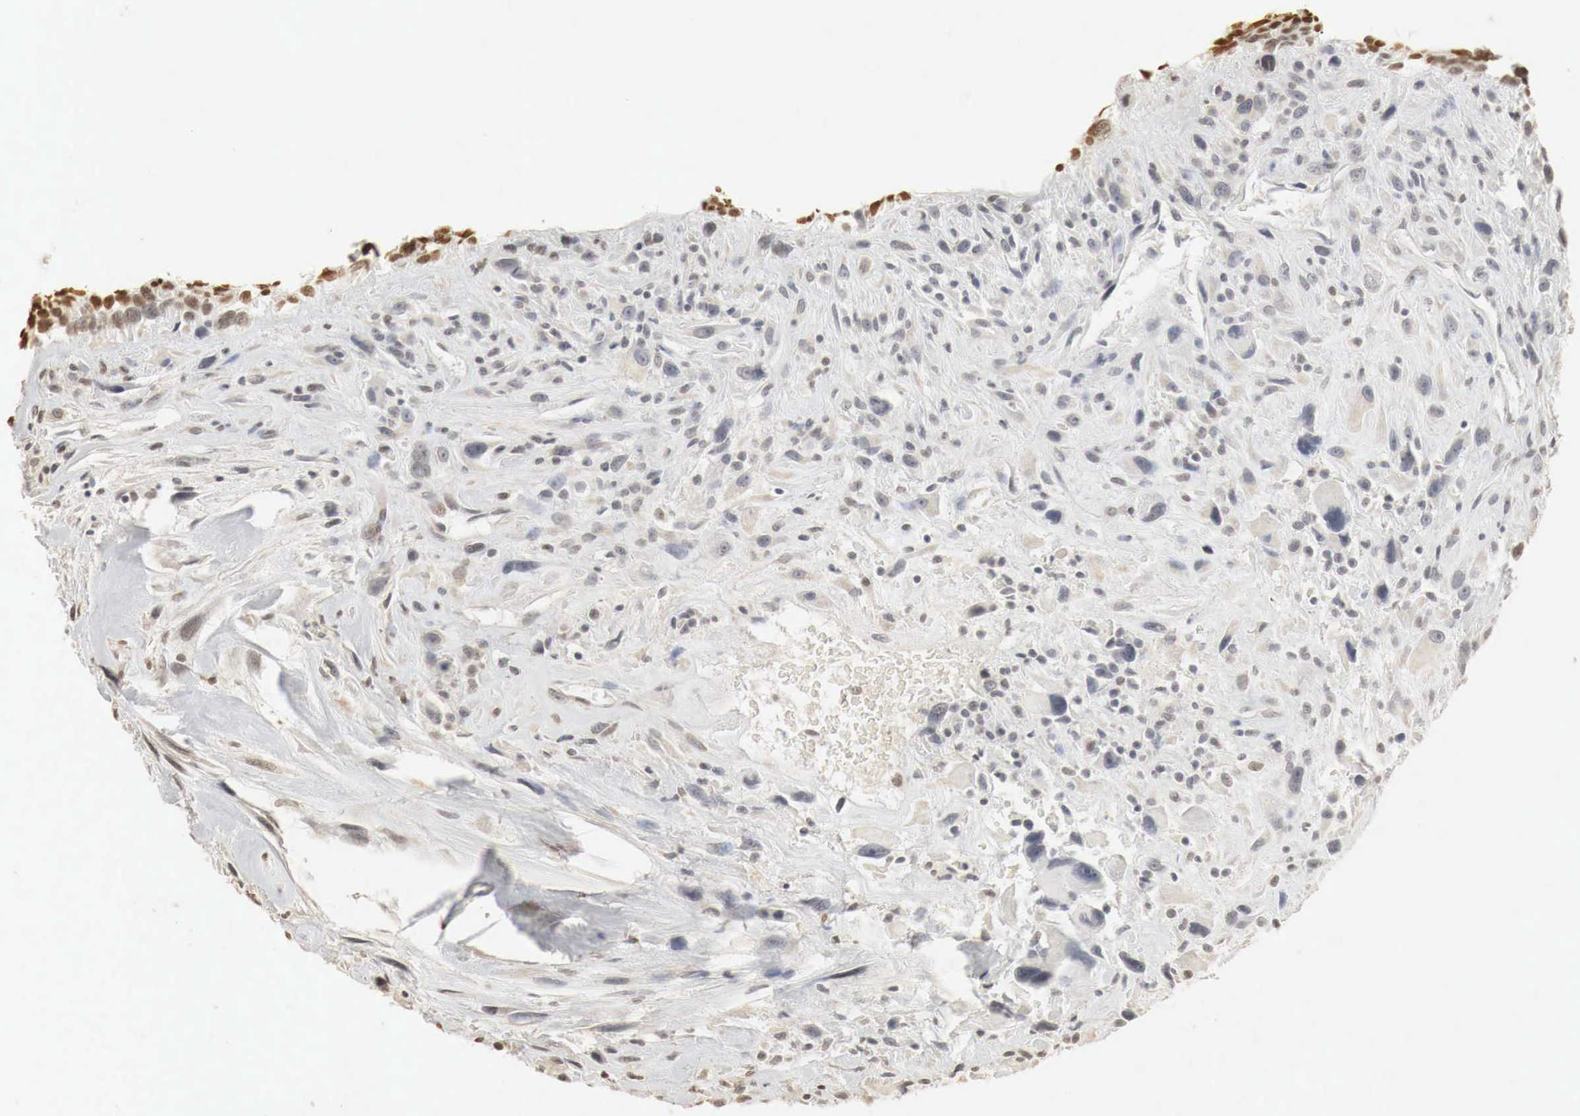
{"staining": {"intensity": "weak", "quantity": "<25%", "location": "cytoplasmic/membranous"}, "tissue": "breast cancer", "cell_type": "Tumor cells", "image_type": "cancer", "snomed": [{"axis": "morphology", "description": "Neoplasm, malignant, NOS"}, {"axis": "topography", "description": "Breast"}], "caption": "Immunohistochemistry (IHC) image of human breast cancer stained for a protein (brown), which displays no expression in tumor cells. Nuclei are stained in blue.", "gene": "ERBB4", "patient": {"sex": "female", "age": 50}}